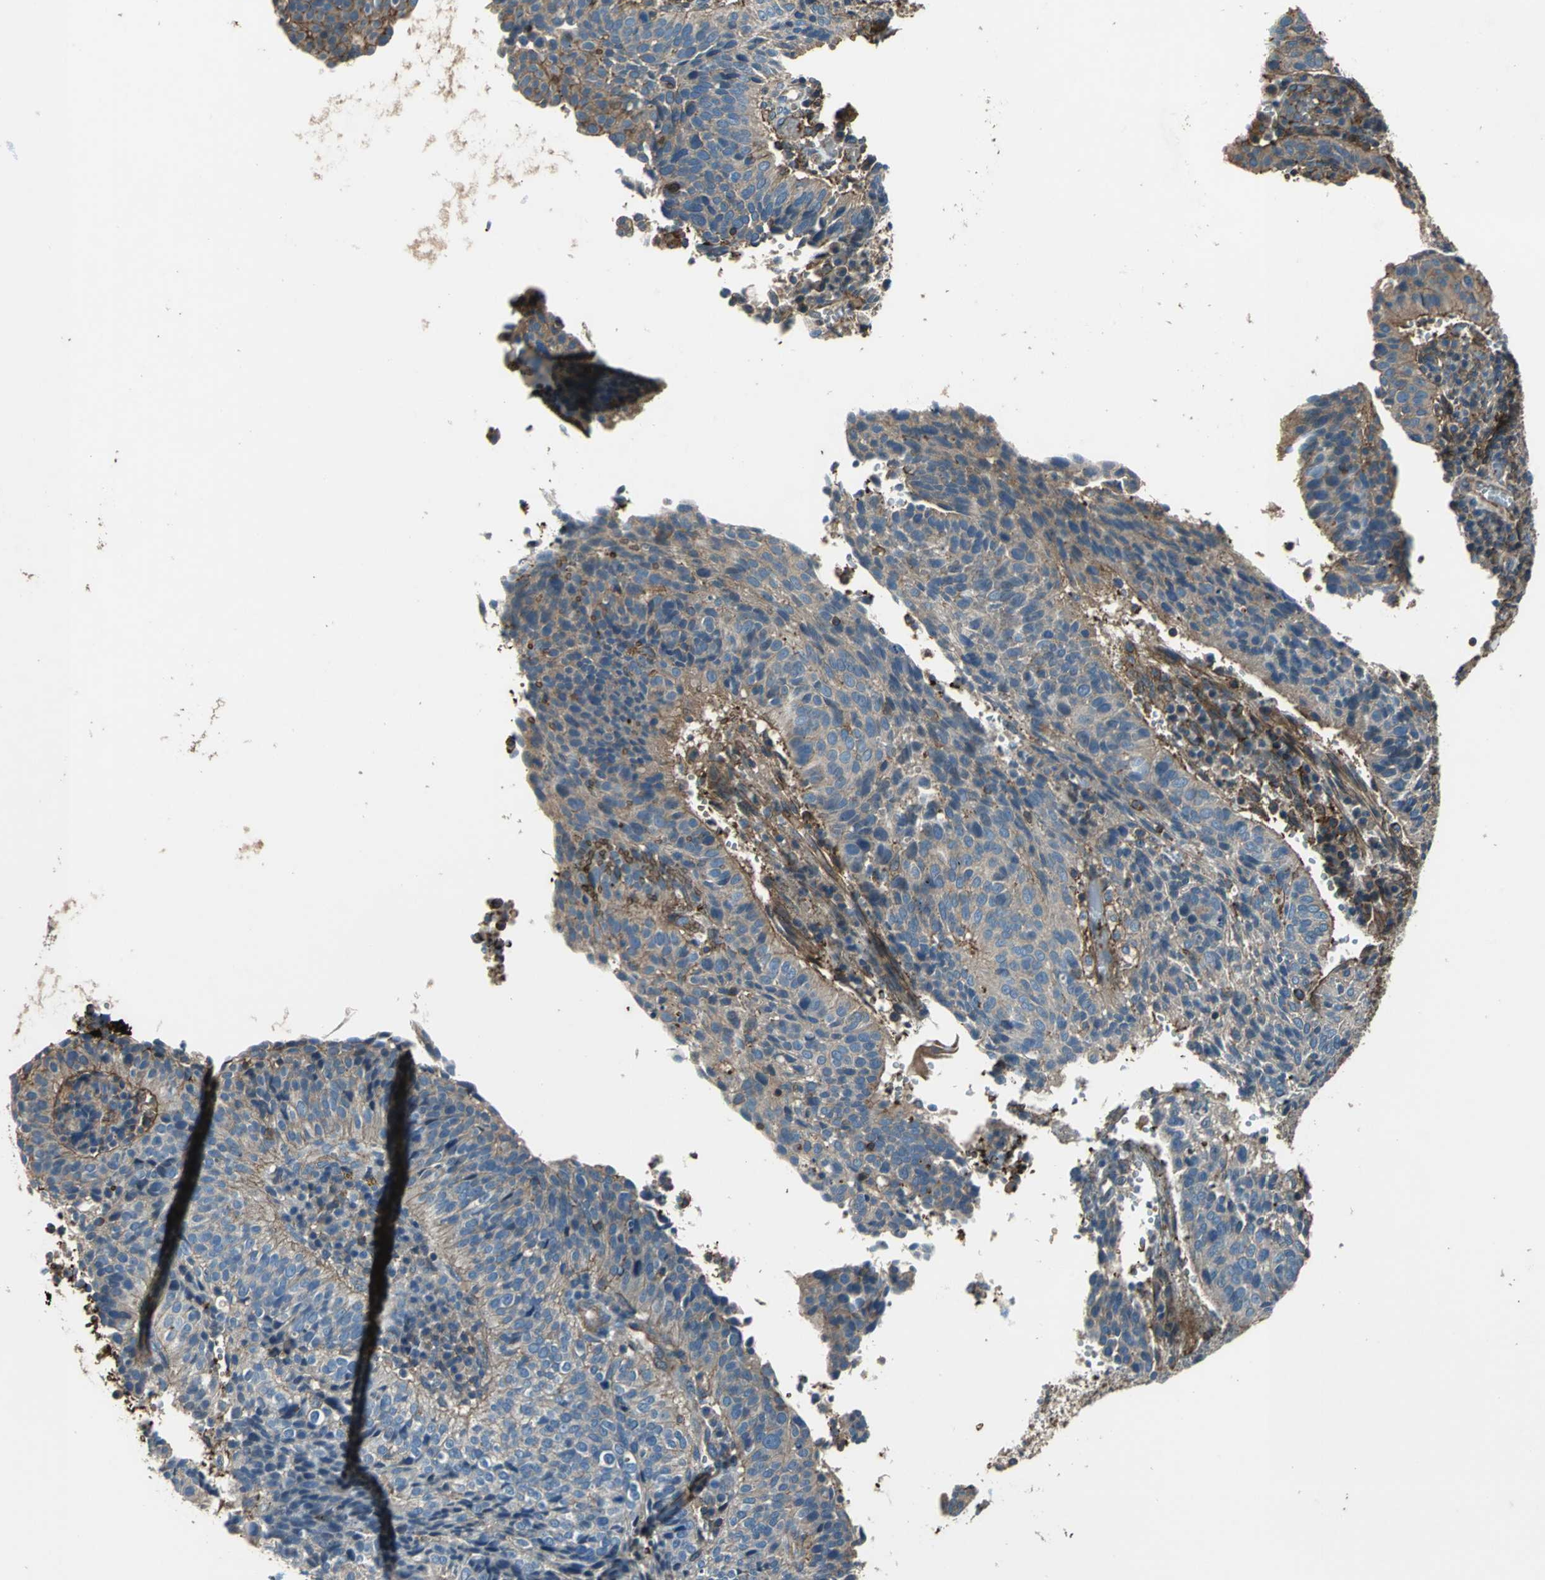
{"staining": {"intensity": "moderate", "quantity": ">75%", "location": "cytoplasmic/membranous"}, "tissue": "cervical cancer", "cell_type": "Tumor cells", "image_type": "cancer", "snomed": [{"axis": "morphology", "description": "Squamous cell carcinoma, NOS"}, {"axis": "topography", "description": "Cervix"}], "caption": "DAB immunohistochemical staining of cervical cancer reveals moderate cytoplasmic/membranous protein staining in about >75% of tumor cells. The staining was performed using DAB, with brown indicating positive protein expression. Nuclei are stained blue with hematoxylin.", "gene": "PARVA", "patient": {"sex": "female", "age": 39}}